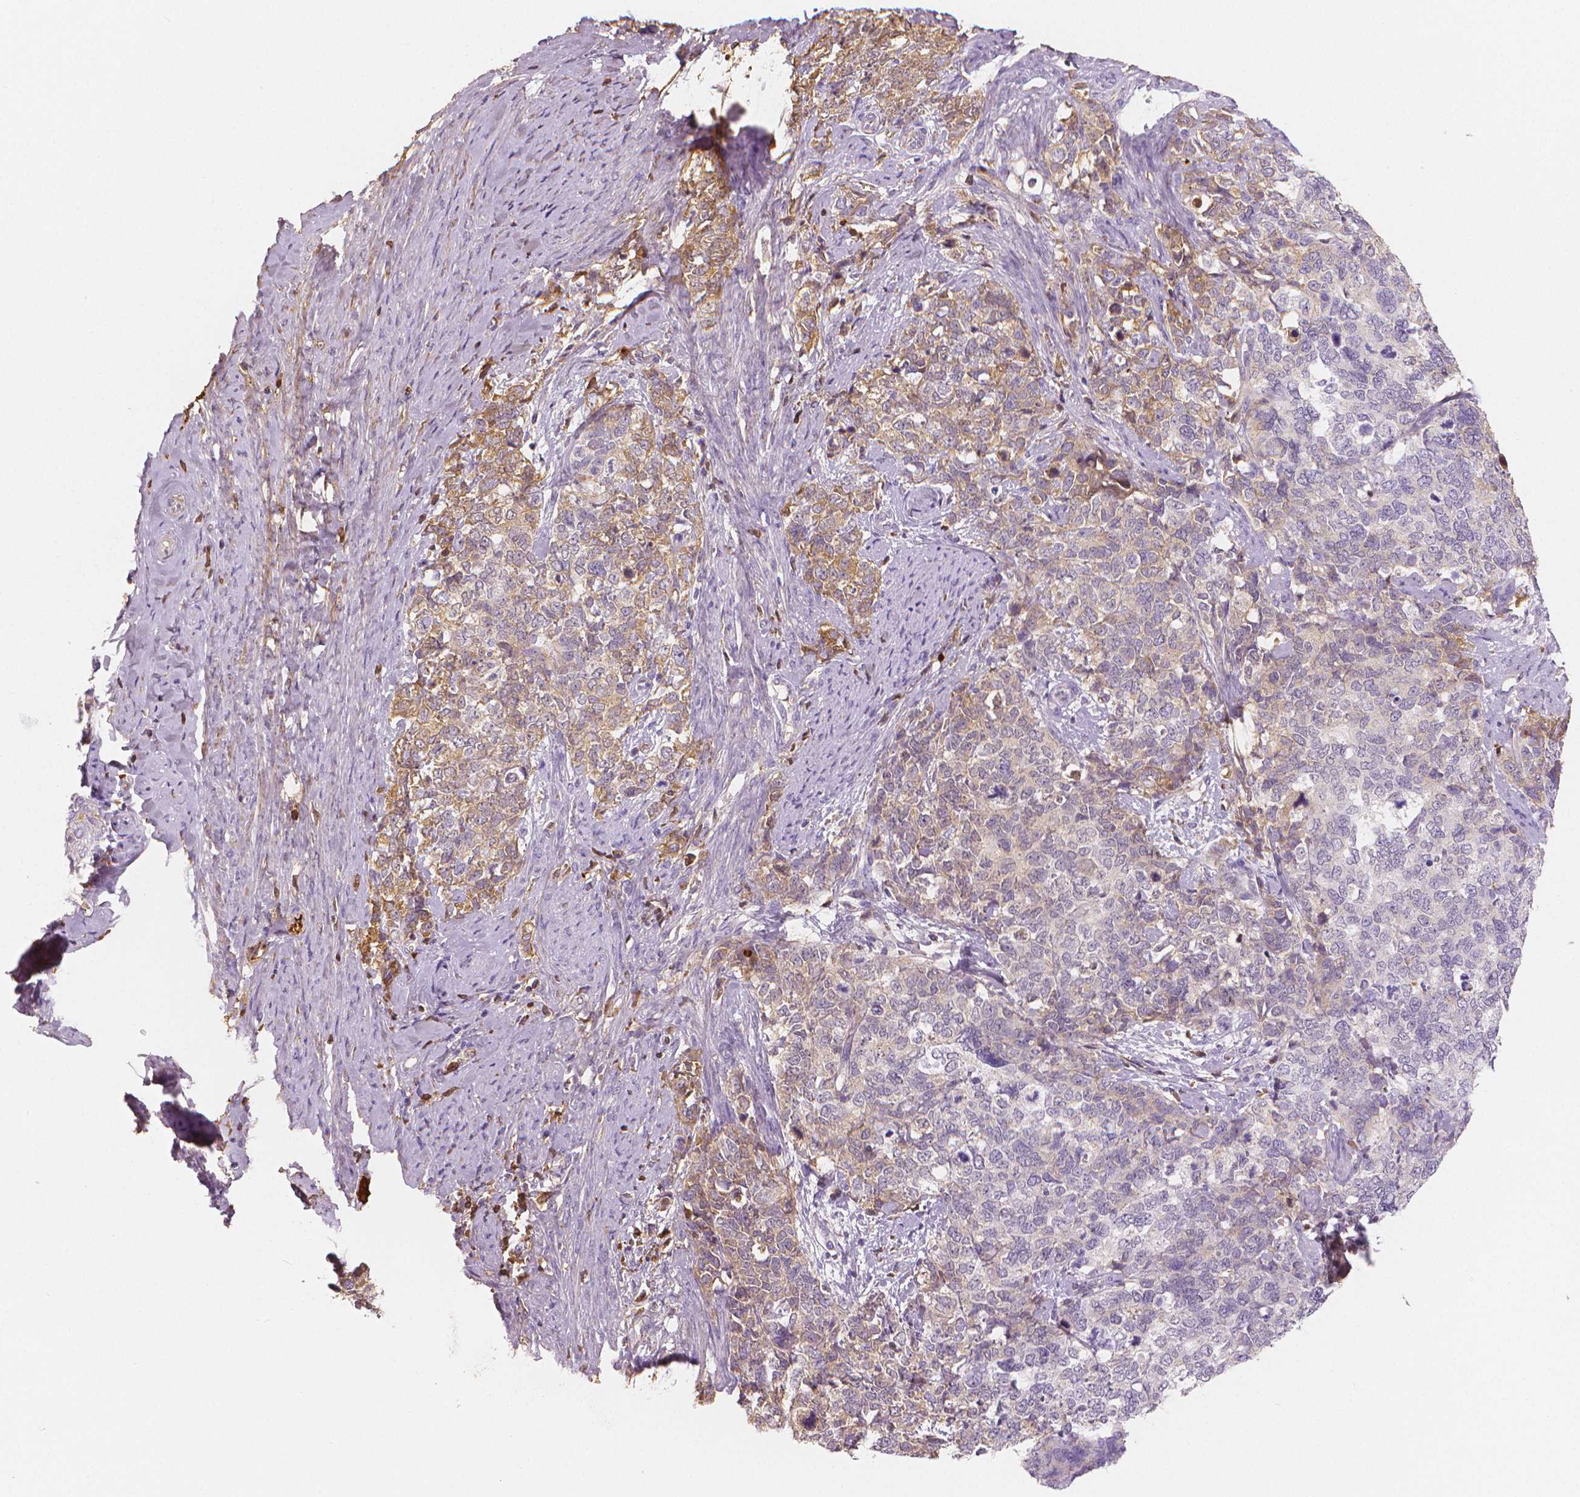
{"staining": {"intensity": "weak", "quantity": "<25%", "location": "cytoplasmic/membranous"}, "tissue": "cervical cancer", "cell_type": "Tumor cells", "image_type": "cancer", "snomed": [{"axis": "morphology", "description": "Squamous cell carcinoma, NOS"}, {"axis": "topography", "description": "Cervix"}], "caption": "Cervical cancer (squamous cell carcinoma) was stained to show a protein in brown. There is no significant expression in tumor cells.", "gene": "APOA4", "patient": {"sex": "female", "age": 63}}